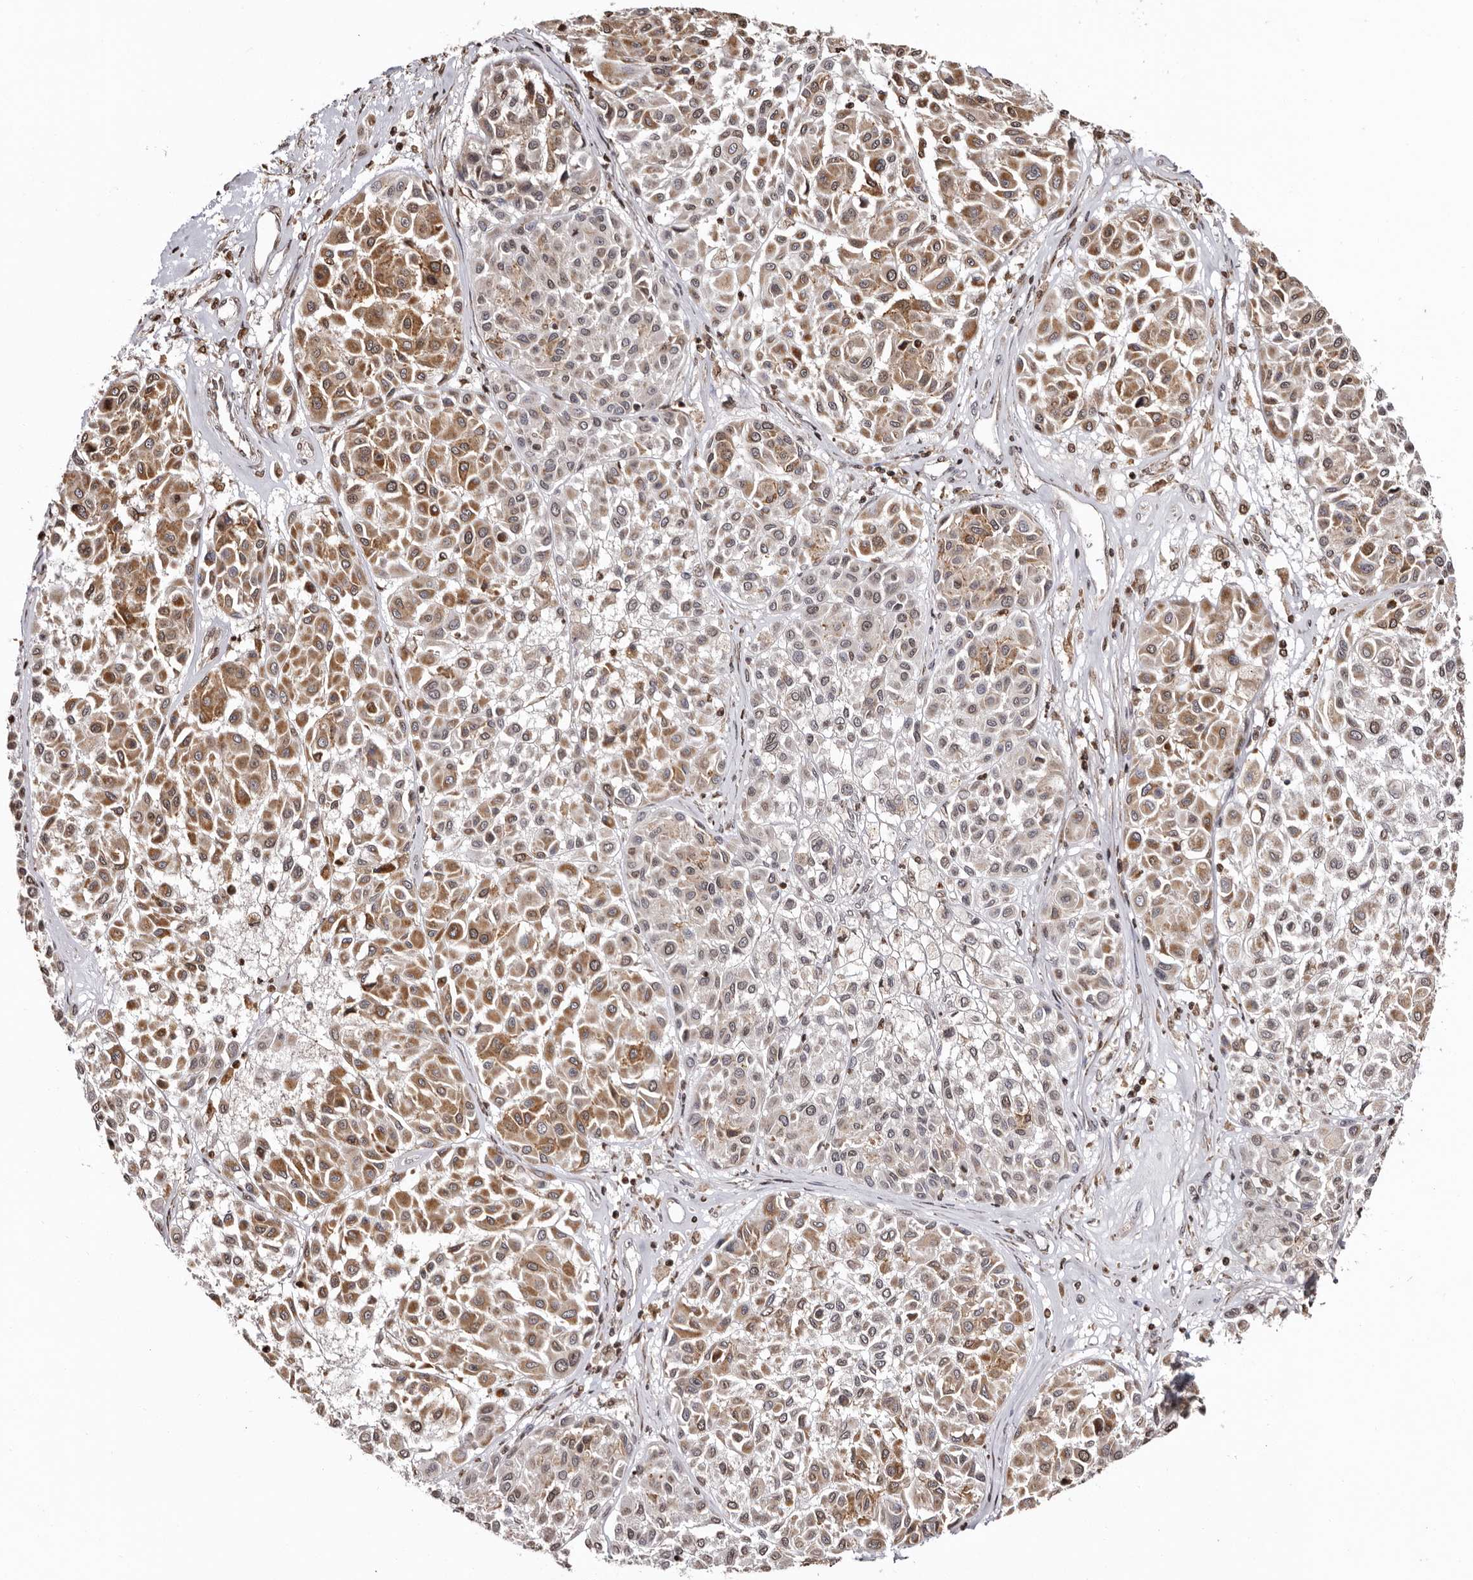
{"staining": {"intensity": "moderate", "quantity": ">75%", "location": "cytoplasmic/membranous"}, "tissue": "melanoma", "cell_type": "Tumor cells", "image_type": "cancer", "snomed": [{"axis": "morphology", "description": "Malignant melanoma, Metastatic site"}, {"axis": "topography", "description": "Soft tissue"}], "caption": "High-magnification brightfield microscopy of malignant melanoma (metastatic site) stained with DAB (brown) and counterstained with hematoxylin (blue). tumor cells exhibit moderate cytoplasmic/membranous expression is present in about>75% of cells.", "gene": "CCDC190", "patient": {"sex": "male", "age": 41}}